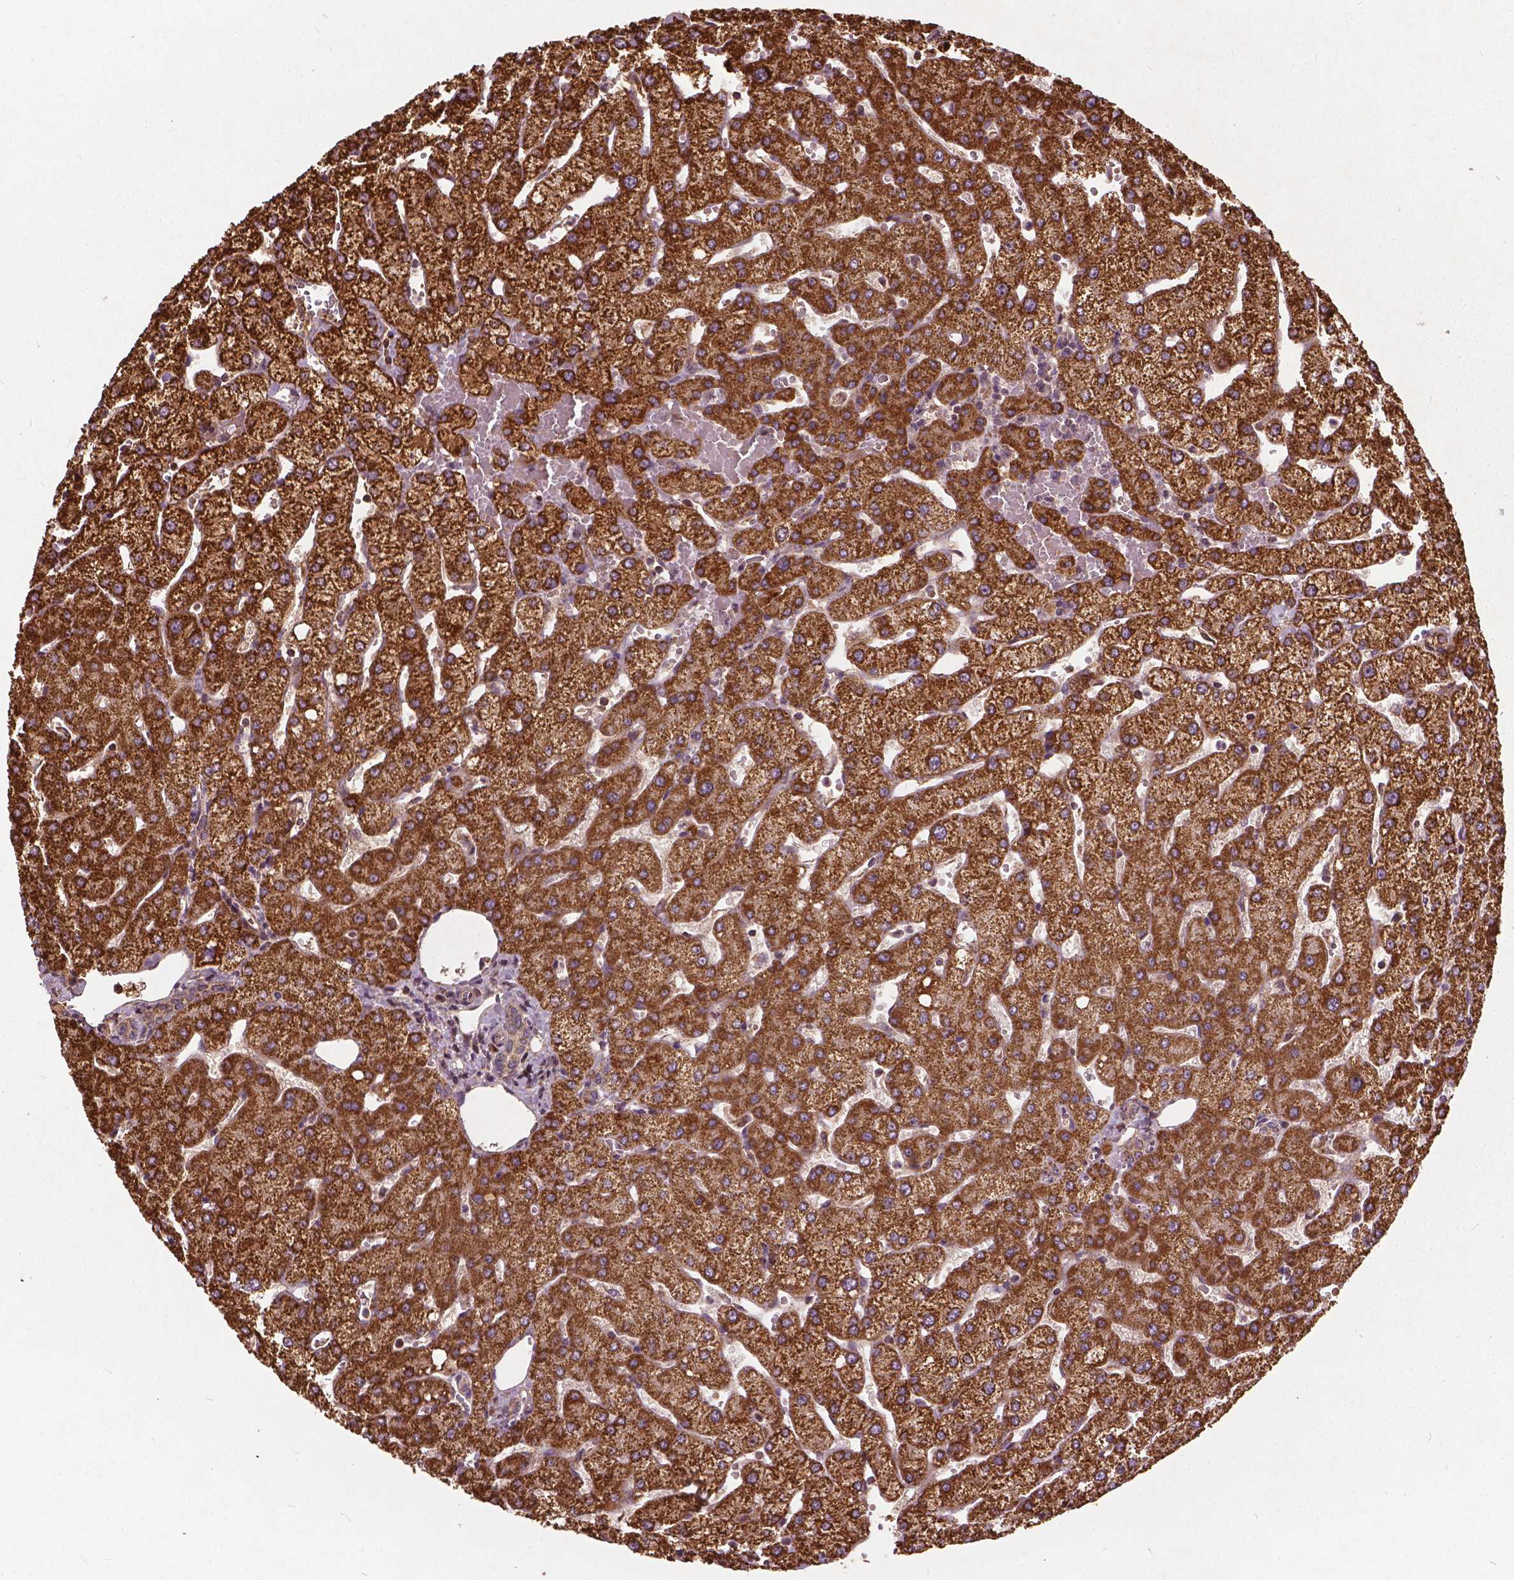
{"staining": {"intensity": "moderate", "quantity": ">75%", "location": "cytoplasmic/membranous"}, "tissue": "liver", "cell_type": "Cholangiocytes", "image_type": "normal", "snomed": [{"axis": "morphology", "description": "Normal tissue, NOS"}, {"axis": "topography", "description": "Liver"}], "caption": "A medium amount of moderate cytoplasmic/membranous expression is identified in approximately >75% of cholangiocytes in normal liver.", "gene": "UBXN2A", "patient": {"sex": "female", "age": 54}}